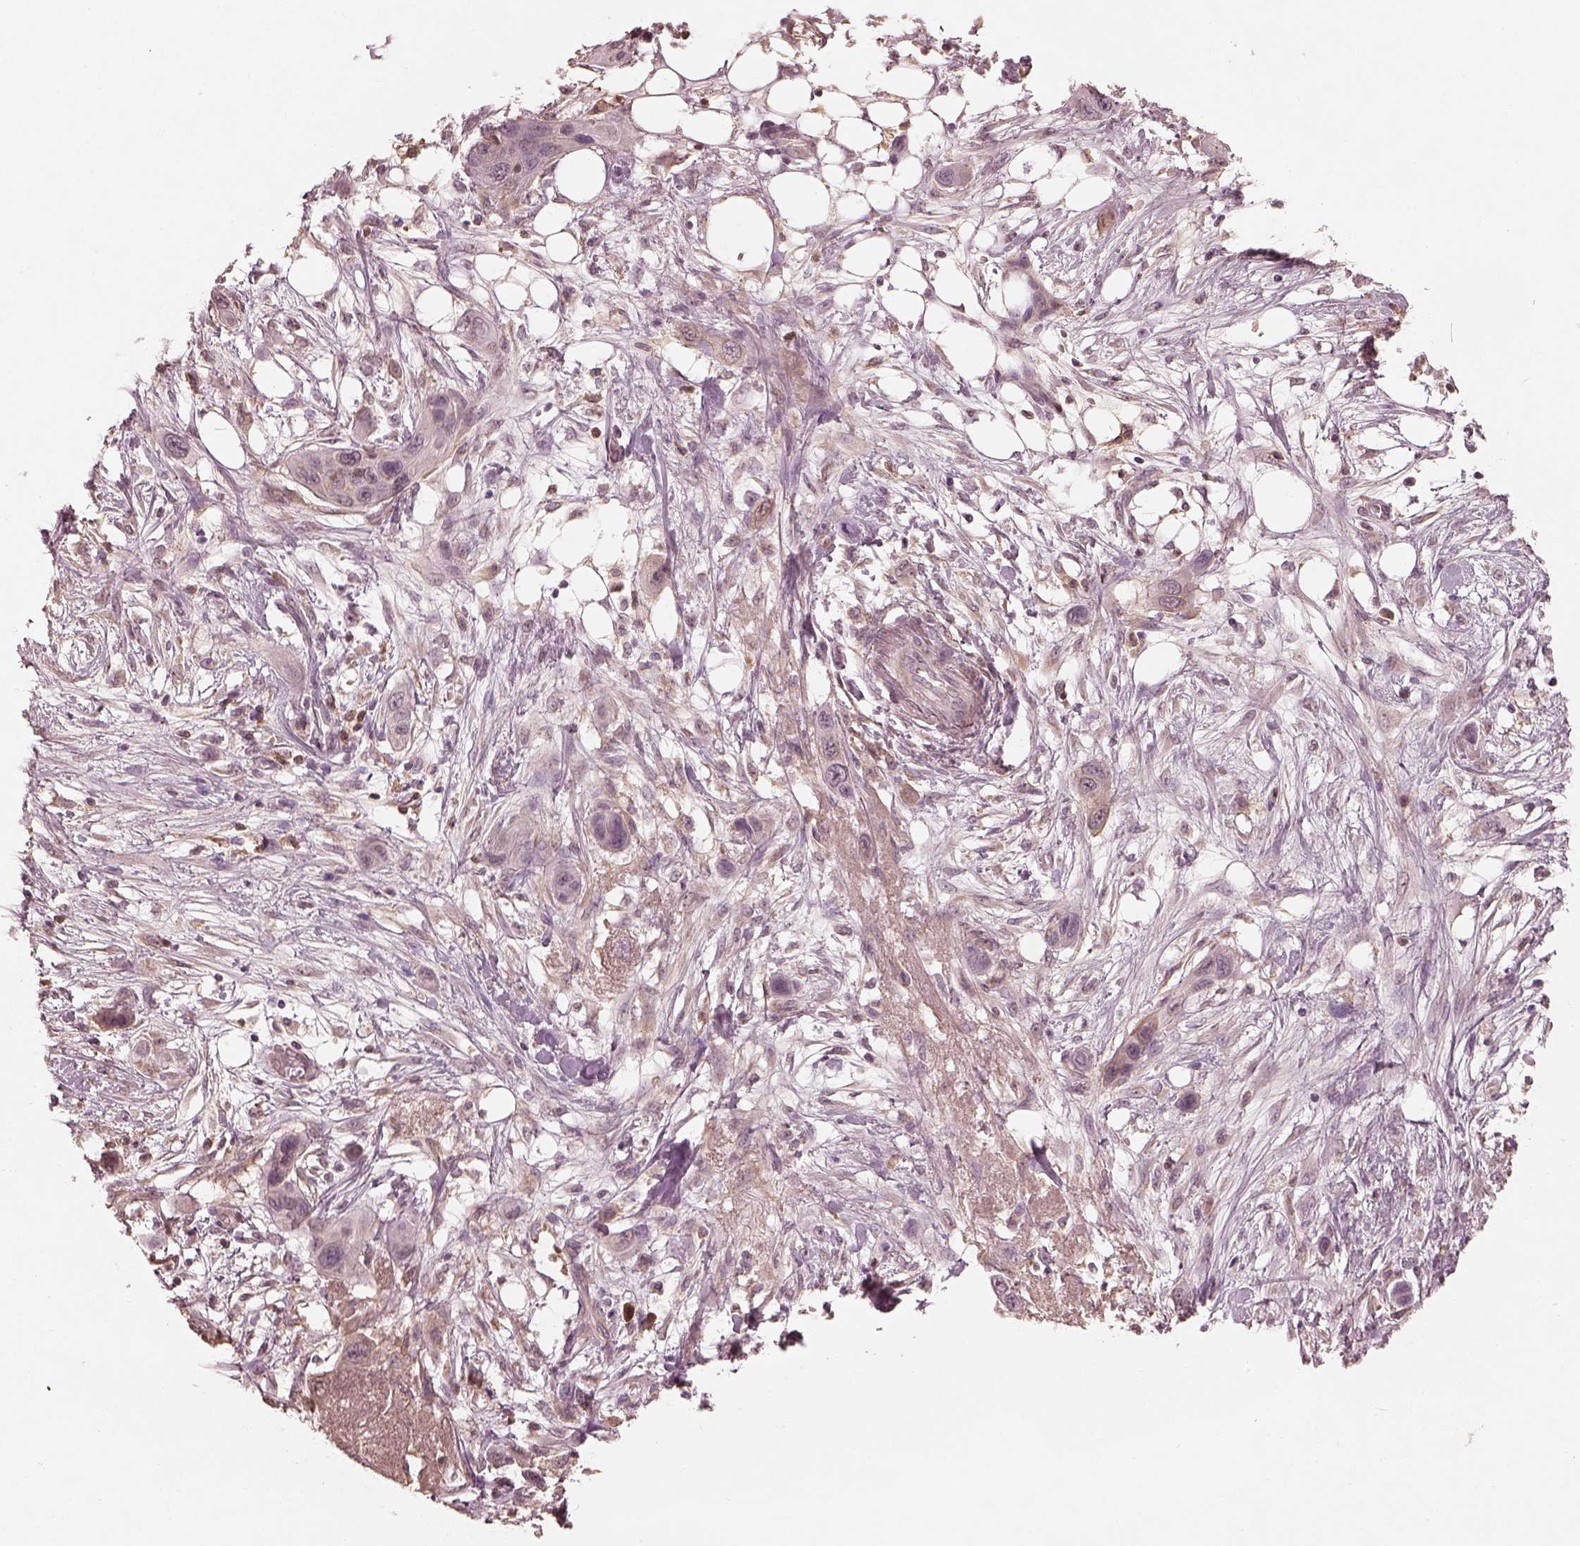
{"staining": {"intensity": "negative", "quantity": "none", "location": "none"}, "tissue": "skin cancer", "cell_type": "Tumor cells", "image_type": "cancer", "snomed": [{"axis": "morphology", "description": "Squamous cell carcinoma, NOS"}, {"axis": "topography", "description": "Skin"}], "caption": "This is an immunohistochemistry histopathology image of skin cancer (squamous cell carcinoma). There is no positivity in tumor cells.", "gene": "CALR3", "patient": {"sex": "male", "age": 79}}